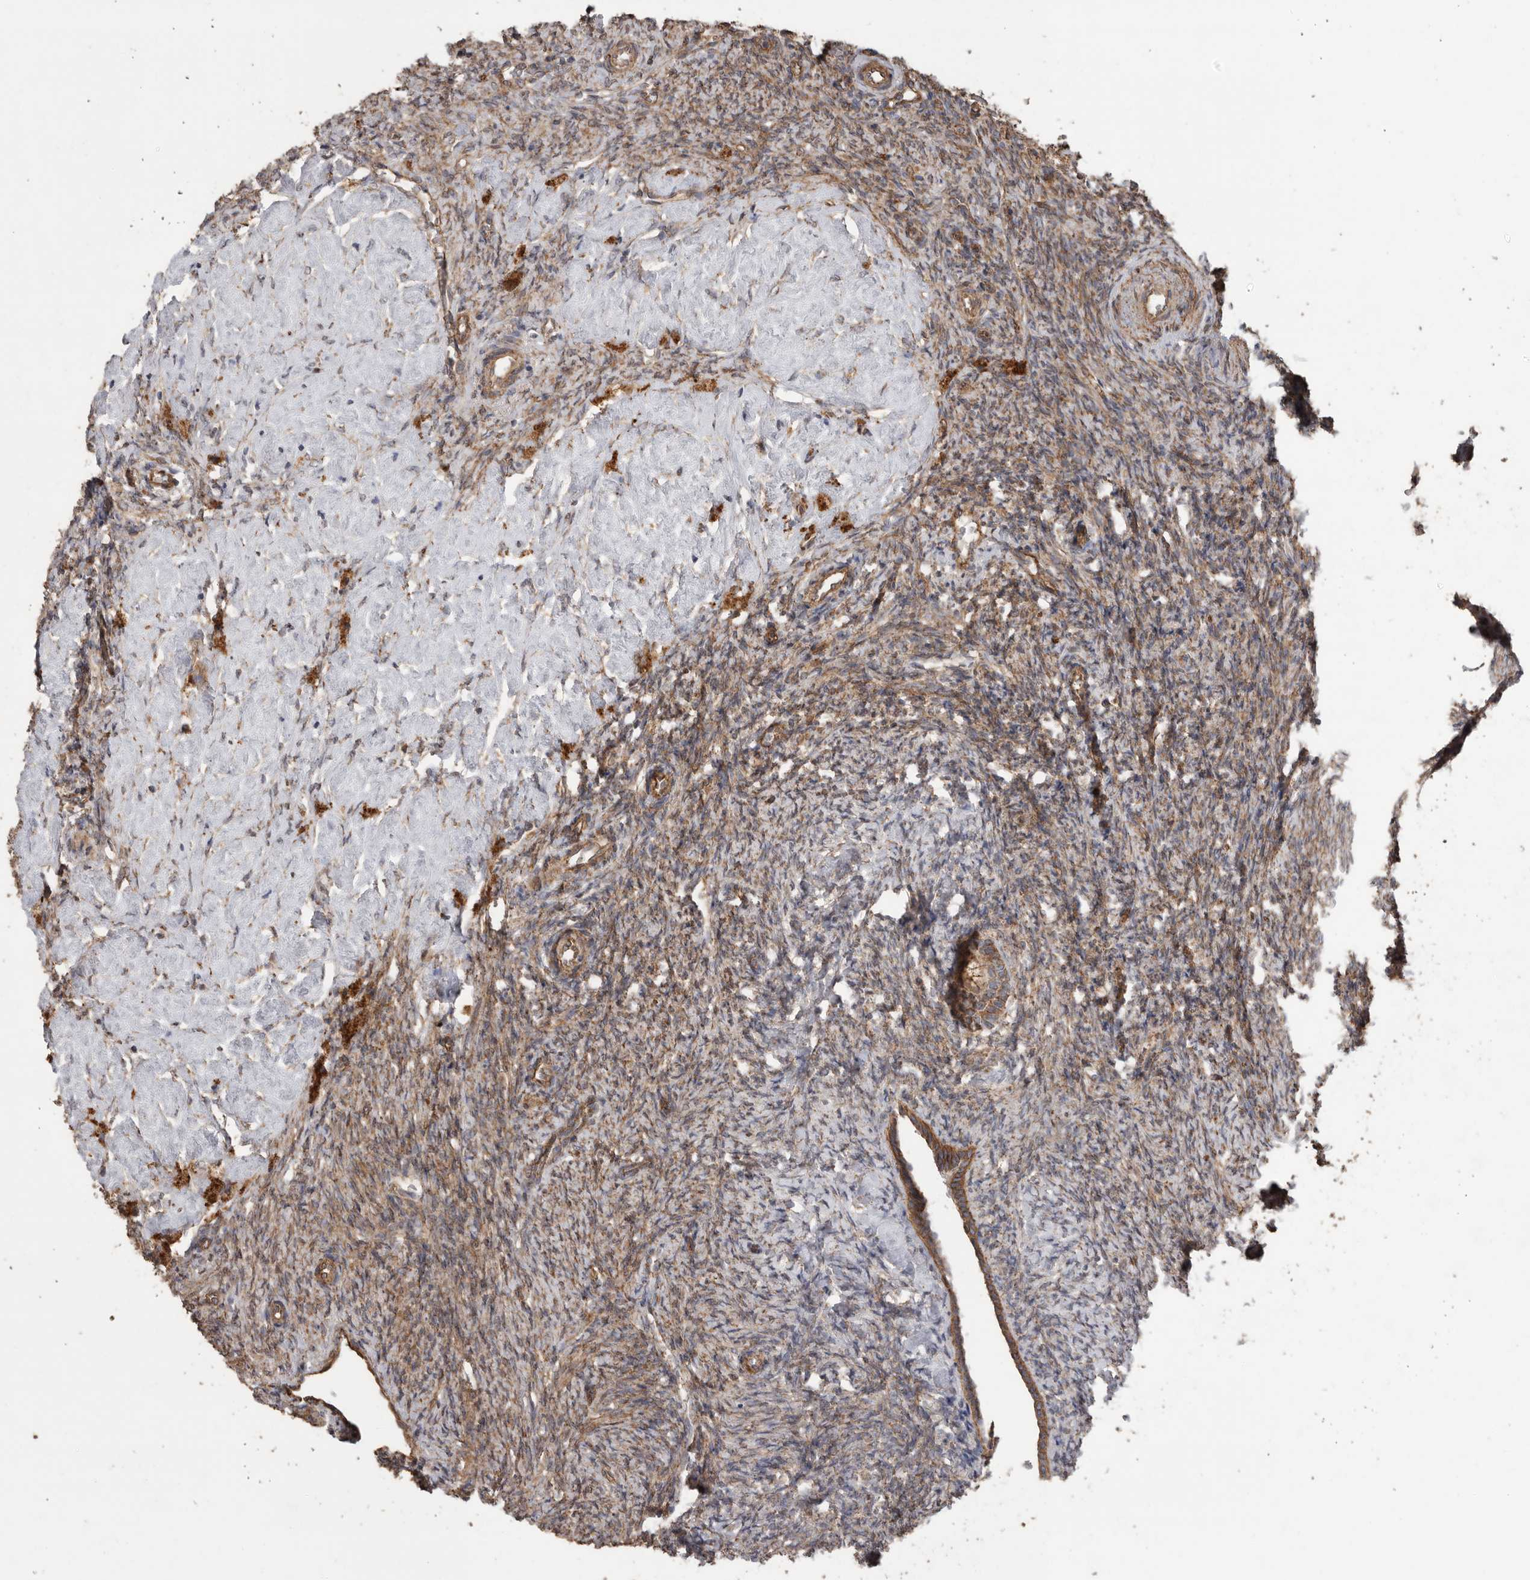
{"staining": {"intensity": "moderate", "quantity": ">75%", "location": "cytoplasmic/membranous"}, "tissue": "ovary", "cell_type": "Ovarian stroma cells", "image_type": "normal", "snomed": [{"axis": "morphology", "description": "Normal tissue, NOS"}, {"axis": "topography", "description": "Ovary"}], "caption": "Moderate cytoplasmic/membranous protein staining is seen in approximately >75% of ovarian stroma cells in ovary.", "gene": "PODXL2", "patient": {"sex": "female", "age": 41}}